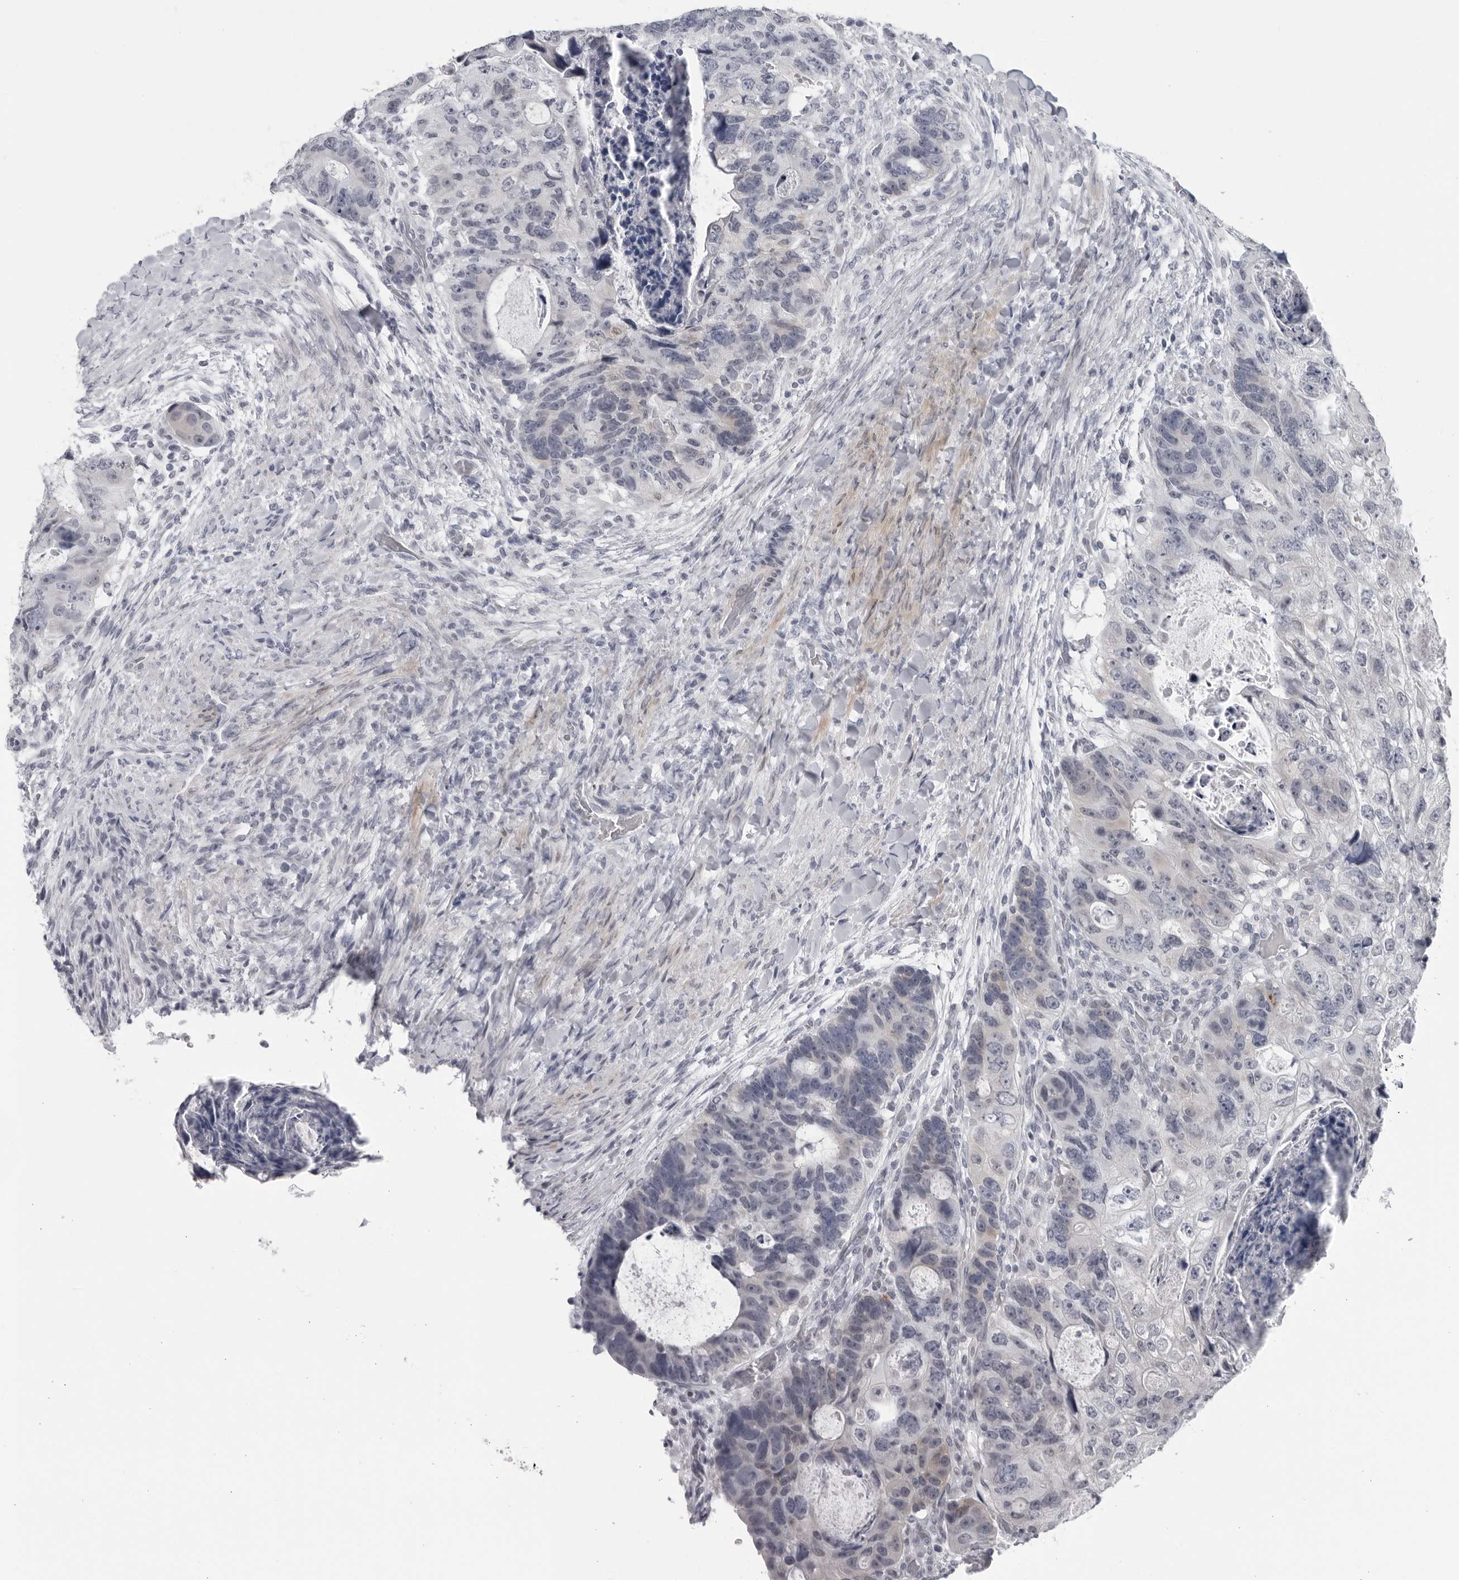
{"staining": {"intensity": "negative", "quantity": "none", "location": "none"}, "tissue": "colorectal cancer", "cell_type": "Tumor cells", "image_type": "cancer", "snomed": [{"axis": "morphology", "description": "Adenocarcinoma, NOS"}, {"axis": "topography", "description": "Rectum"}], "caption": "A micrograph of colorectal adenocarcinoma stained for a protein exhibits no brown staining in tumor cells.", "gene": "OPLAH", "patient": {"sex": "male", "age": 59}}